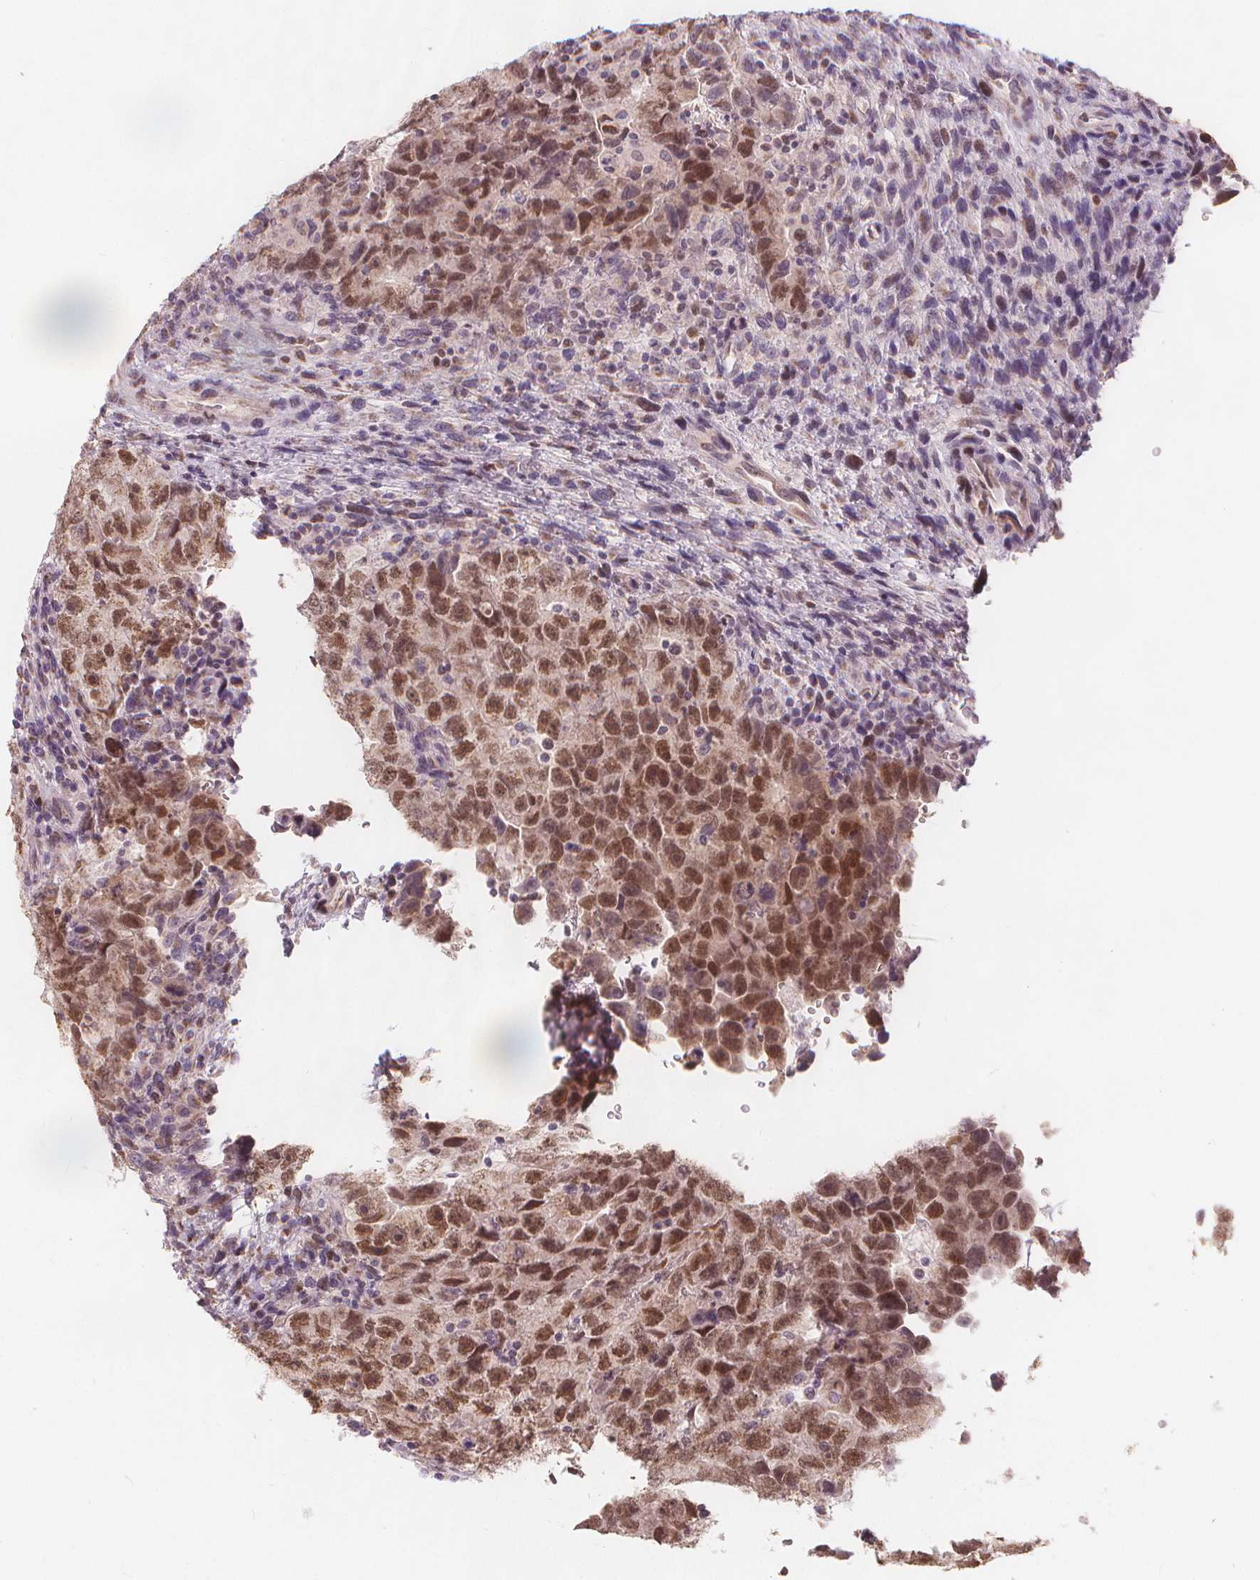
{"staining": {"intensity": "moderate", "quantity": ">75%", "location": "nuclear"}, "tissue": "testis cancer", "cell_type": "Tumor cells", "image_type": "cancer", "snomed": [{"axis": "morphology", "description": "Carcinoma, Embryonal, NOS"}, {"axis": "topography", "description": "Testis"}], "caption": "DAB (3,3'-diaminobenzidine) immunohistochemical staining of human testis cancer displays moderate nuclear protein staining in approximately >75% of tumor cells.", "gene": "TIPIN", "patient": {"sex": "male", "age": 24}}